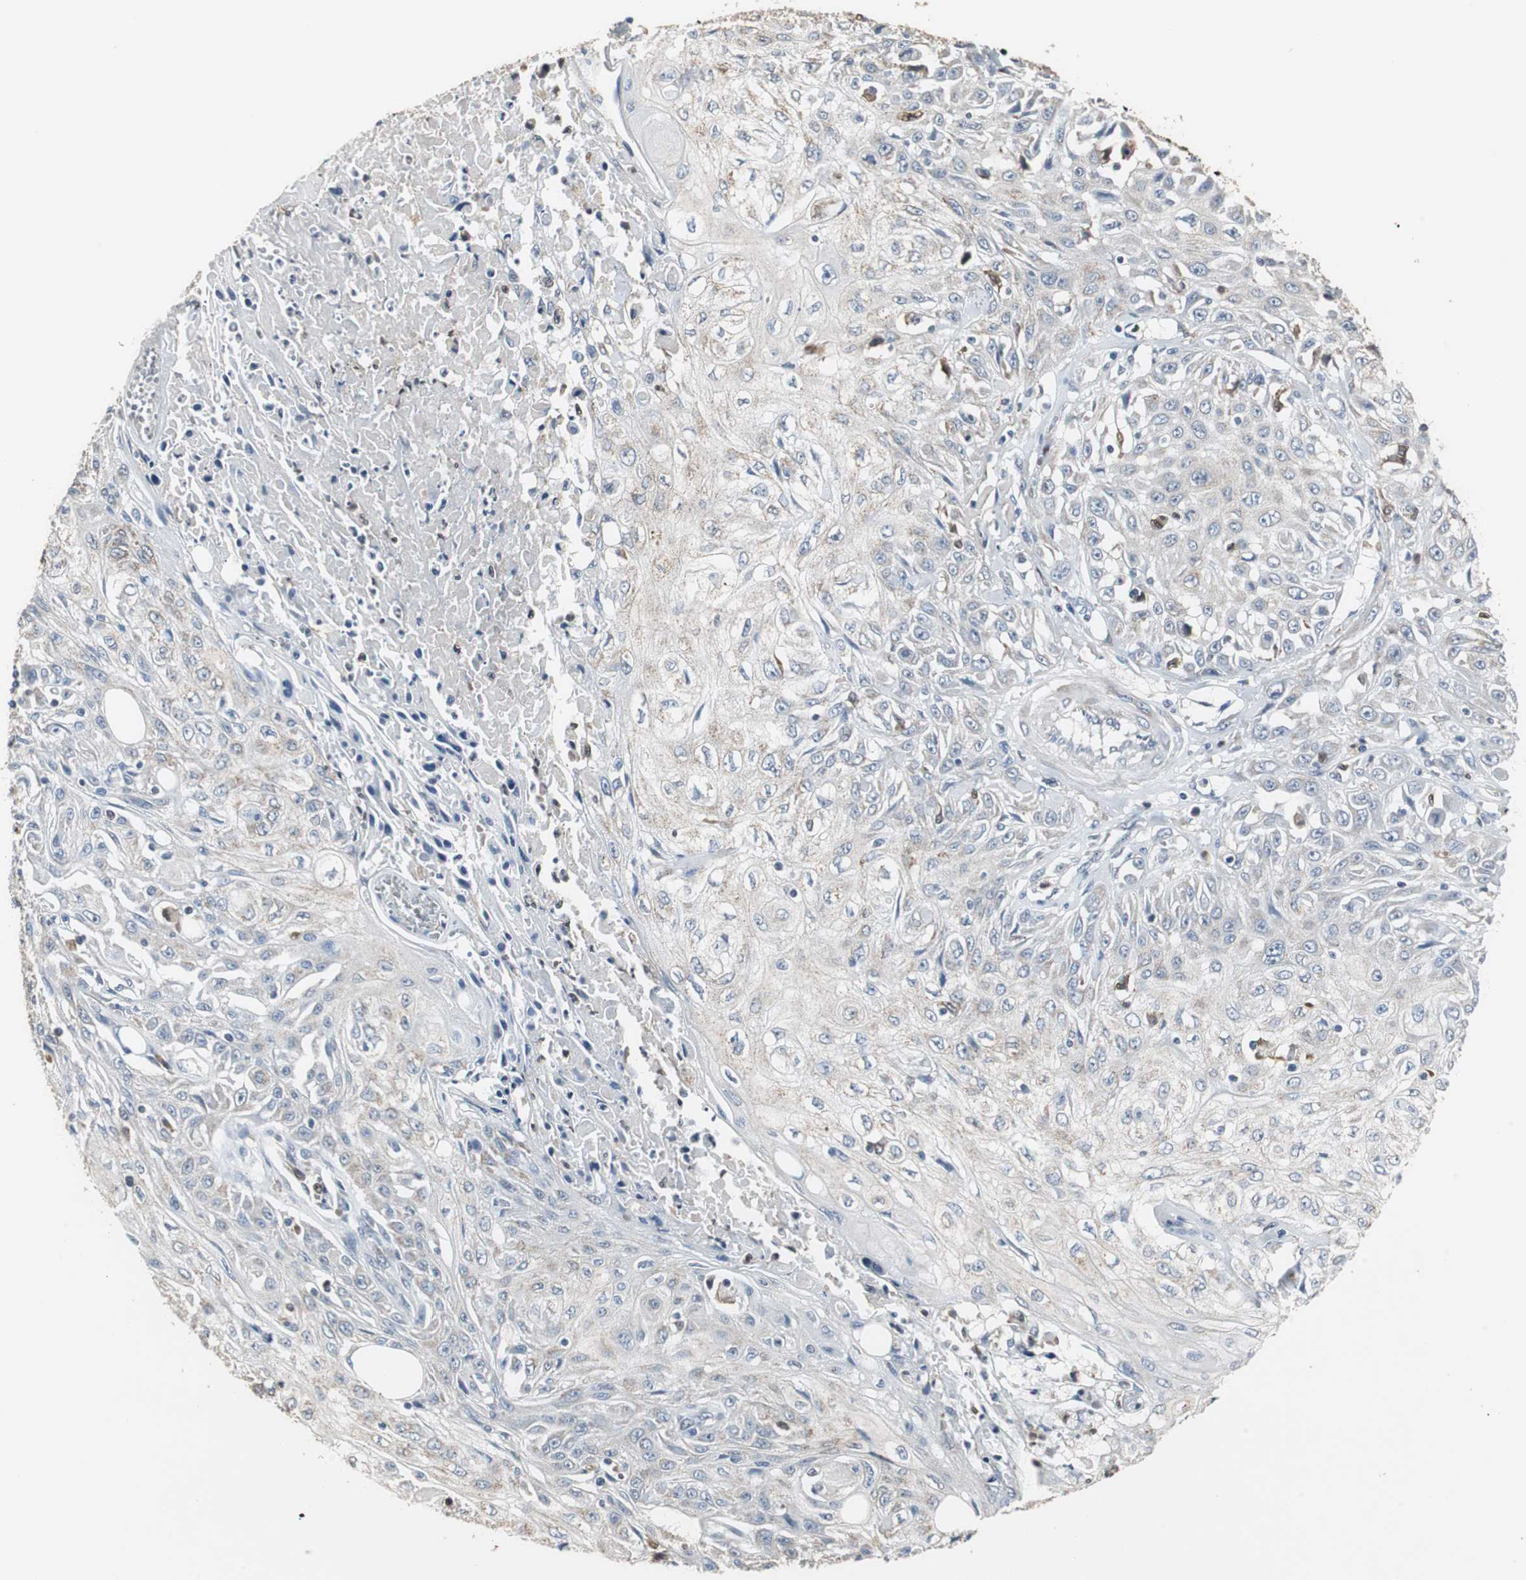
{"staining": {"intensity": "negative", "quantity": "none", "location": "none"}, "tissue": "skin cancer", "cell_type": "Tumor cells", "image_type": "cancer", "snomed": [{"axis": "morphology", "description": "Squamous cell carcinoma, NOS"}, {"axis": "topography", "description": "Skin"}], "caption": "DAB (3,3'-diaminobenzidine) immunohistochemical staining of human skin squamous cell carcinoma reveals no significant positivity in tumor cells. The staining was performed using DAB to visualize the protein expression in brown, while the nuclei were stained in blue with hematoxylin (Magnification: 20x).", "gene": "NCF2", "patient": {"sex": "male", "age": 75}}